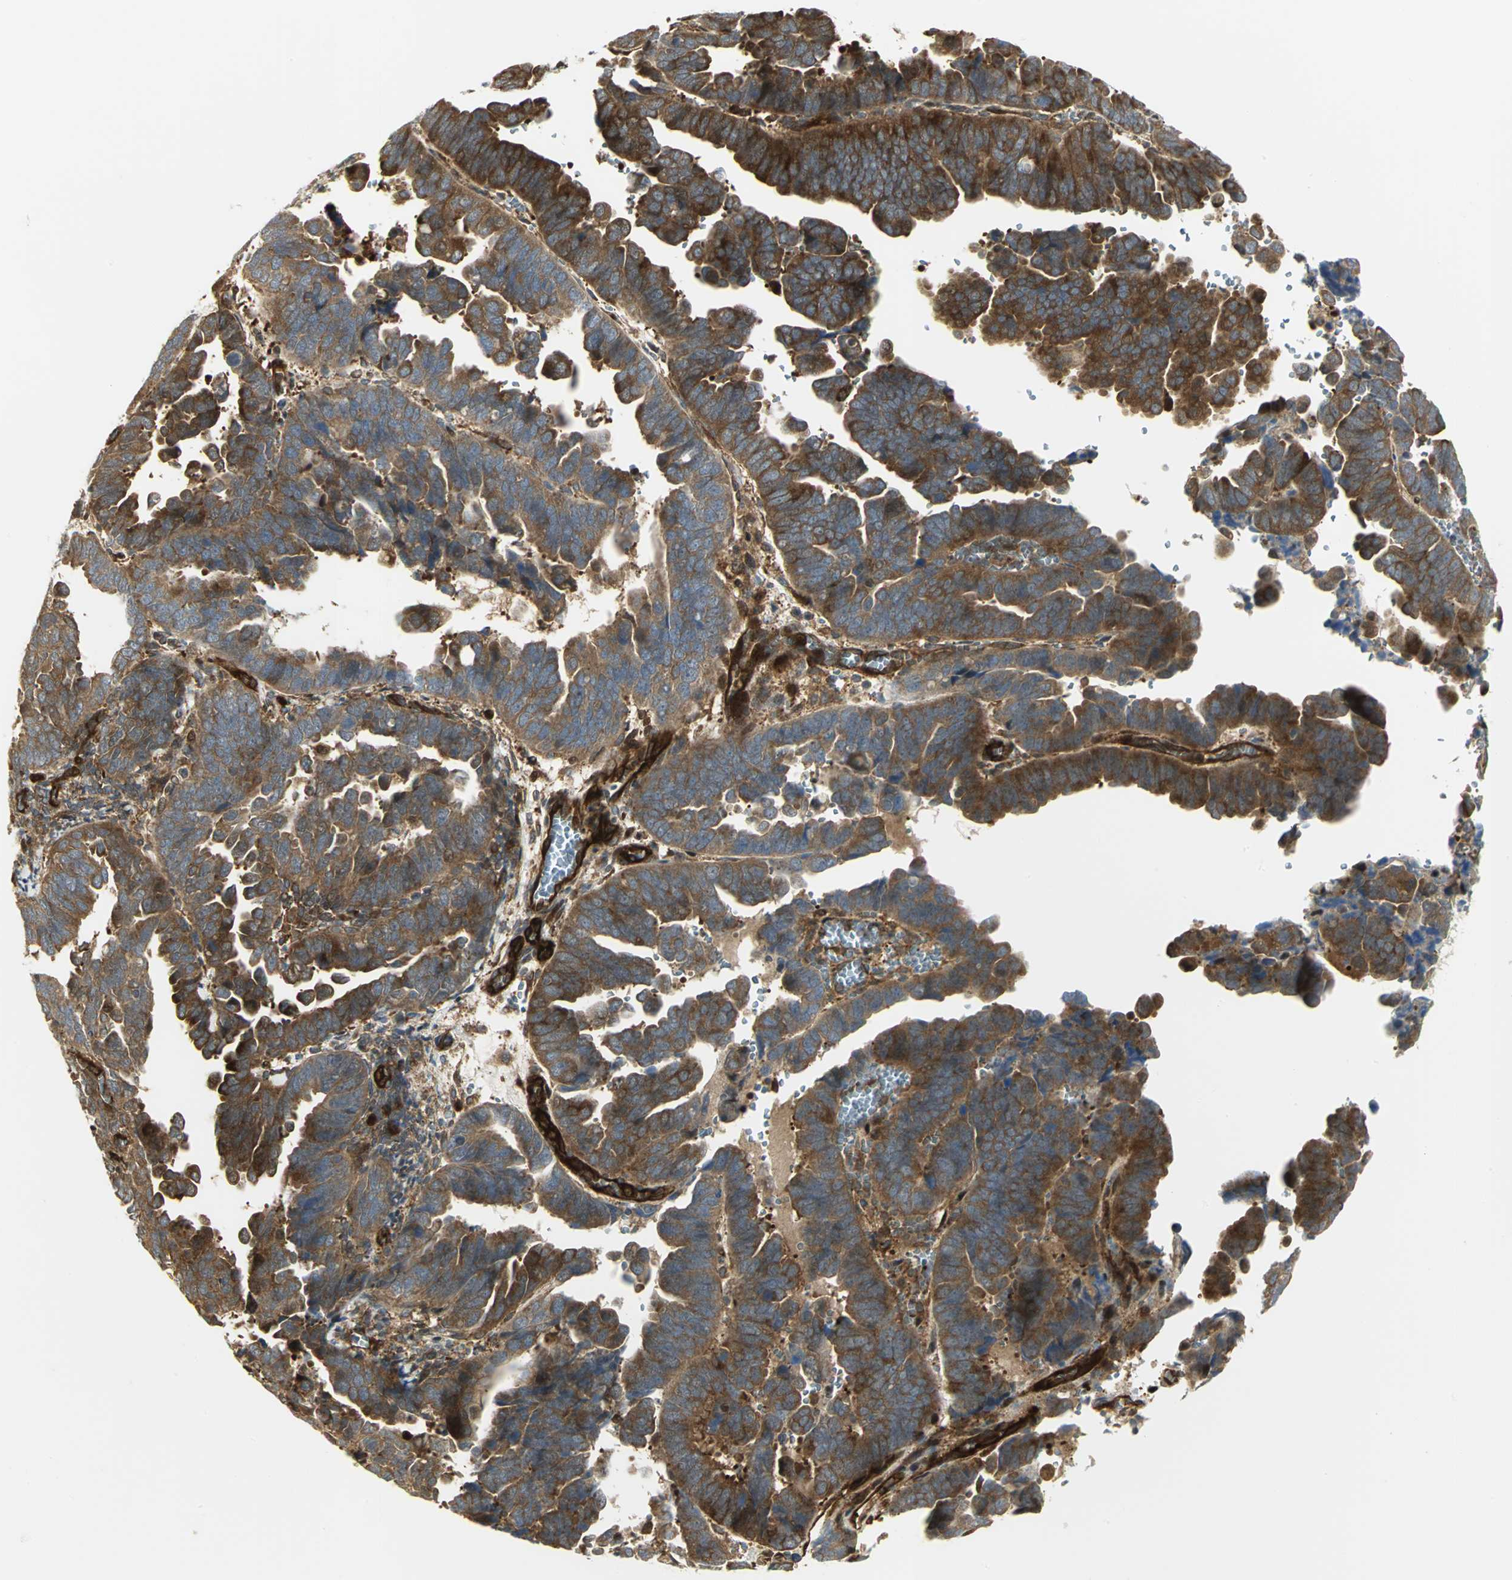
{"staining": {"intensity": "moderate", "quantity": ">75%", "location": "cytoplasmic/membranous"}, "tissue": "endometrial cancer", "cell_type": "Tumor cells", "image_type": "cancer", "snomed": [{"axis": "morphology", "description": "Adenocarcinoma, NOS"}, {"axis": "topography", "description": "Endometrium"}], "caption": "This photomicrograph displays endometrial cancer stained with immunohistochemistry (IHC) to label a protein in brown. The cytoplasmic/membranous of tumor cells show moderate positivity for the protein. Nuclei are counter-stained blue.", "gene": "EEA1", "patient": {"sex": "female", "age": 75}}